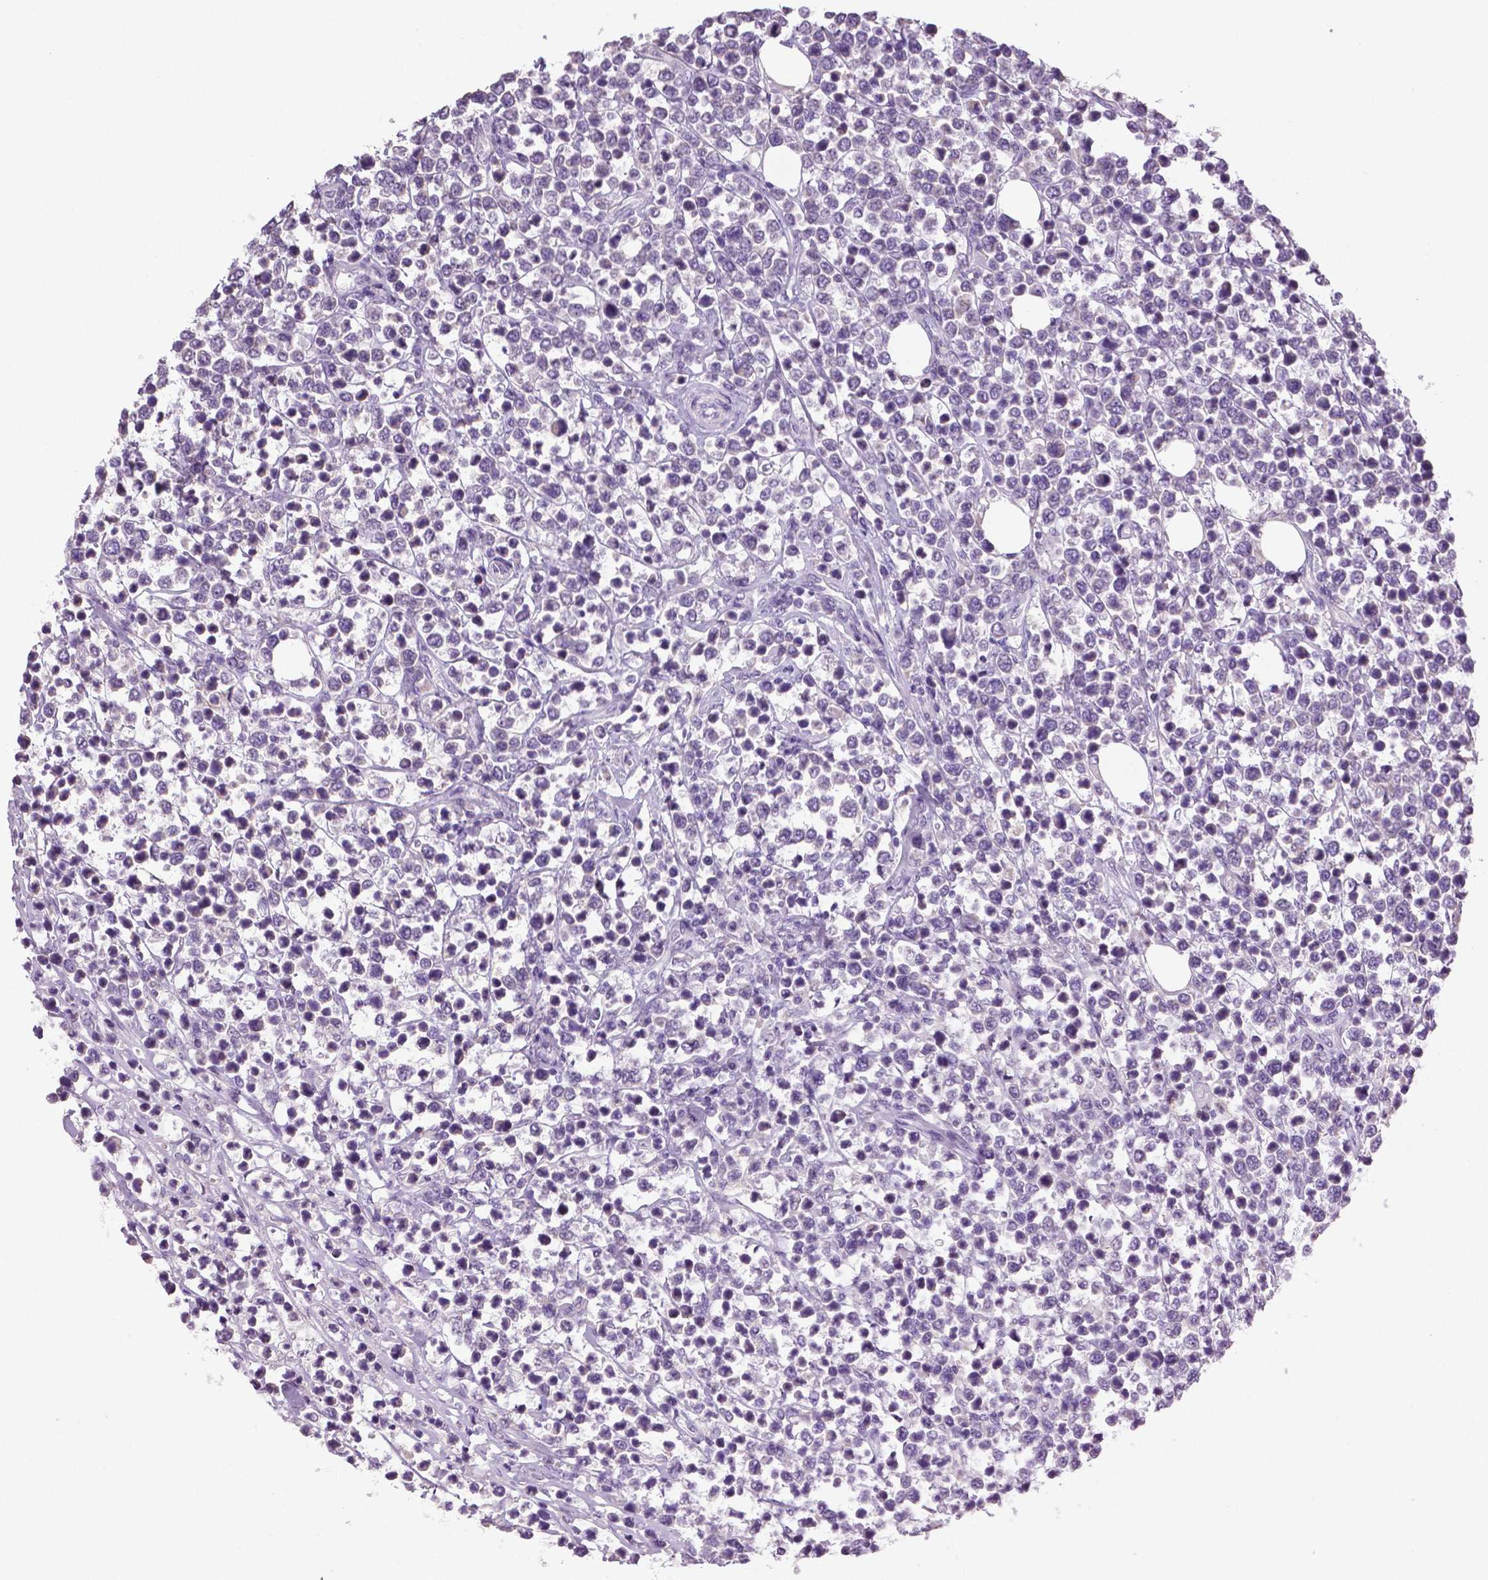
{"staining": {"intensity": "negative", "quantity": "none", "location": "none"}, "tissue": "lymphoma", "cell_type": "Tumor cells", "image_type": "cancer", "snomed": [{"axis": "morphology", "description": "Malignant lymphoma, non-Hodgkin's type, High grade"}, {"axis": "topography", "description": "Soft tissue"}], "caption": "Malignant lymphoma, non-Hodgkin's type (high-grade) was stained to show a protein in brown. There is no significant positivity in tumor cells. (Stains: DAB immunohistochemistry (IHC) with hematoxylin counter stain, Microscopy: brightfield microscopy at high magnification).", "gene": "DNAH12", "patient": {"sex": "female", "age": 56}}